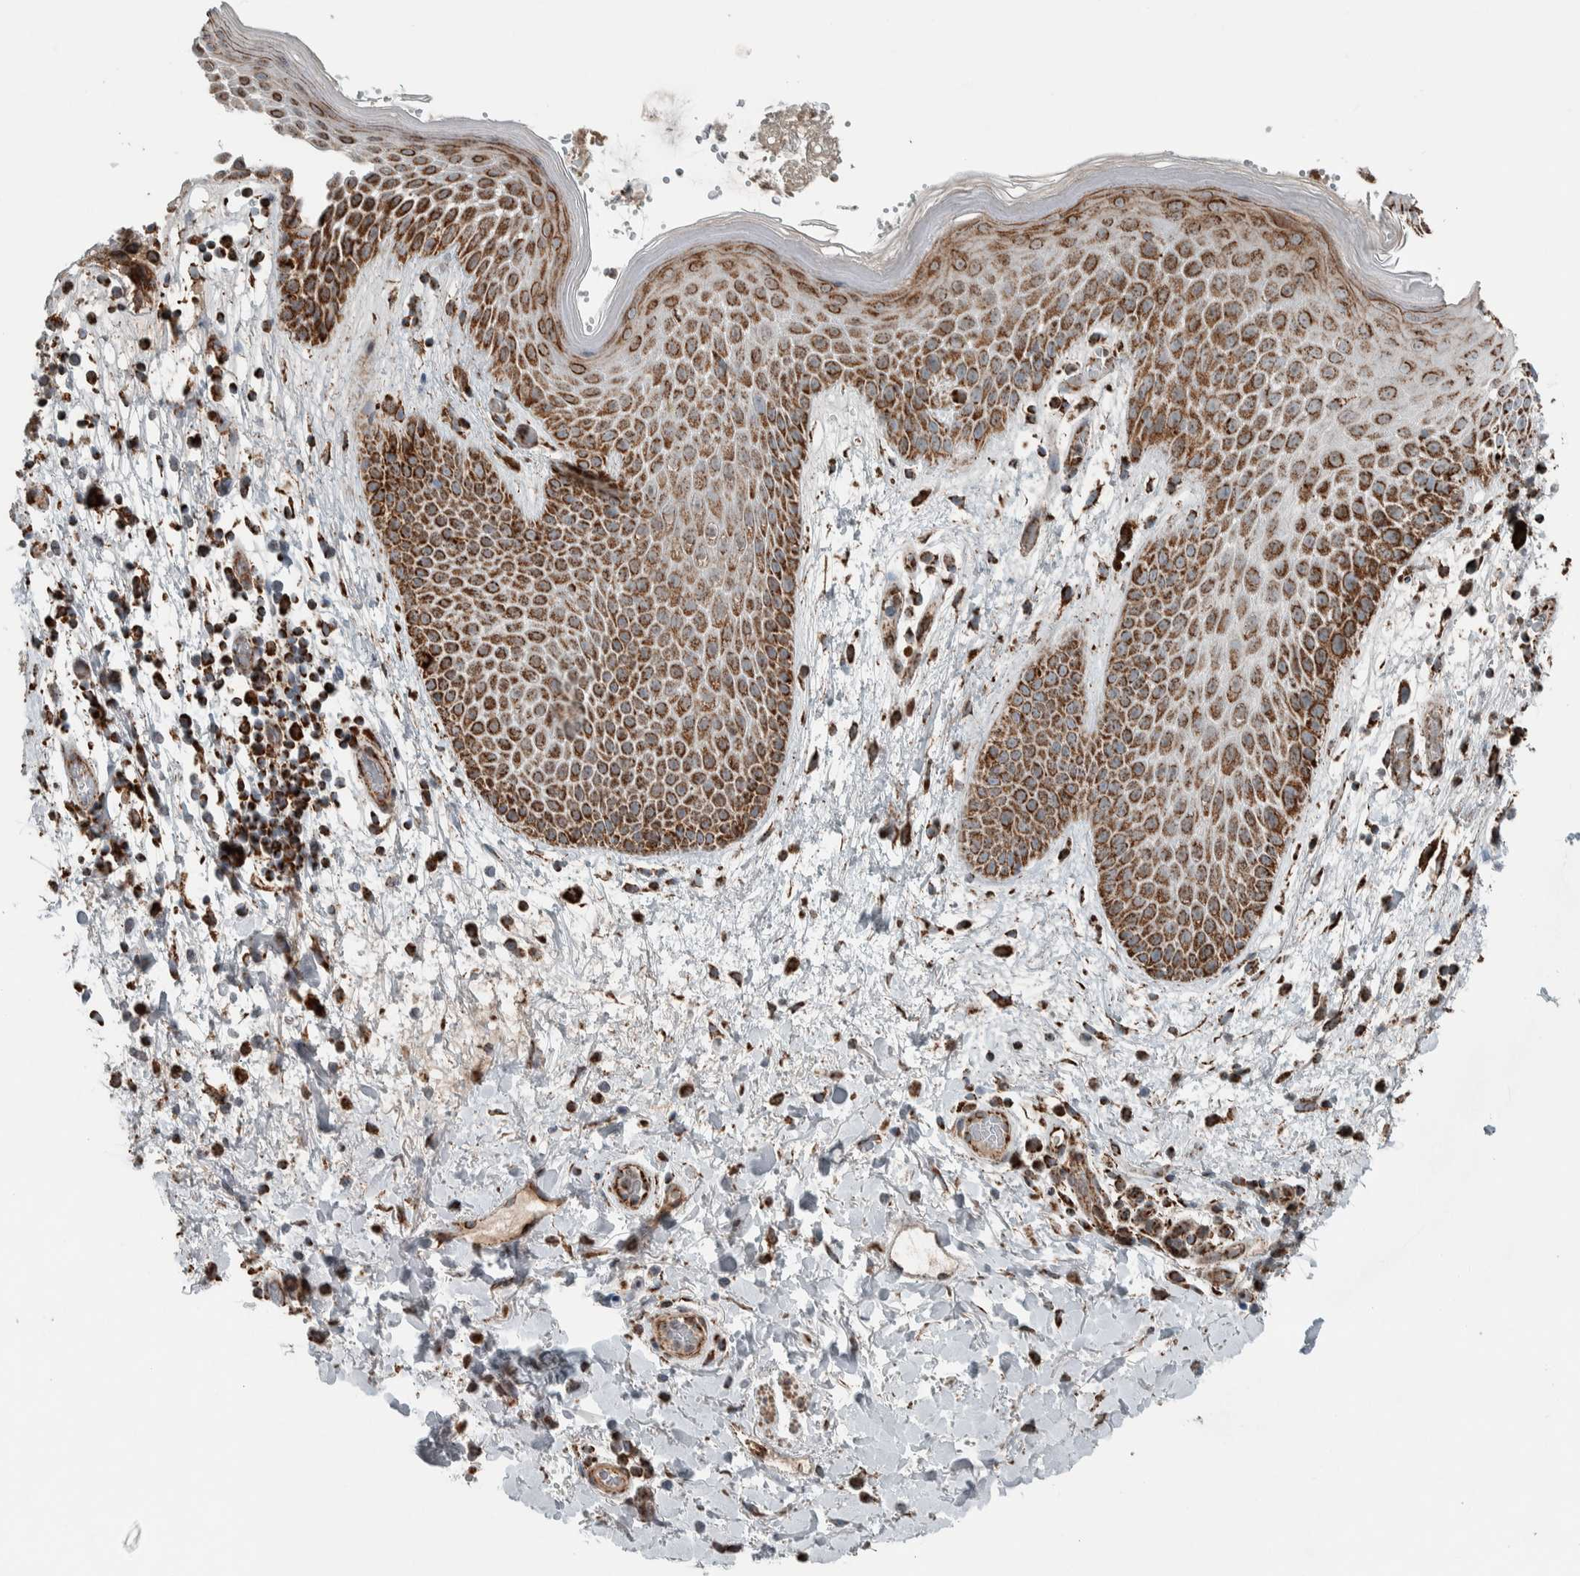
{"staining": {"intensity": "strong", "quantity": ">75%", "location": "cytoplasmic/membranous"}, "tissue": "skin", "cell_type": "Epidermal cells", "image_type": "normal", "snomed": [{"axis": "morphology", "description": "Normal tissue, NOS"}, {"axis": "topography", "description": "Anal"}], "caption": "Immunohistochemistry (IHC) photomicrograph of unremarkable human skin stained for a protein (brown), which shows high levels of strong cytoplasmic/membranous staining in about >75% of epidermal cells.", "gene": "CNTROB", "patient": {"sex": "male", "age": 74}}